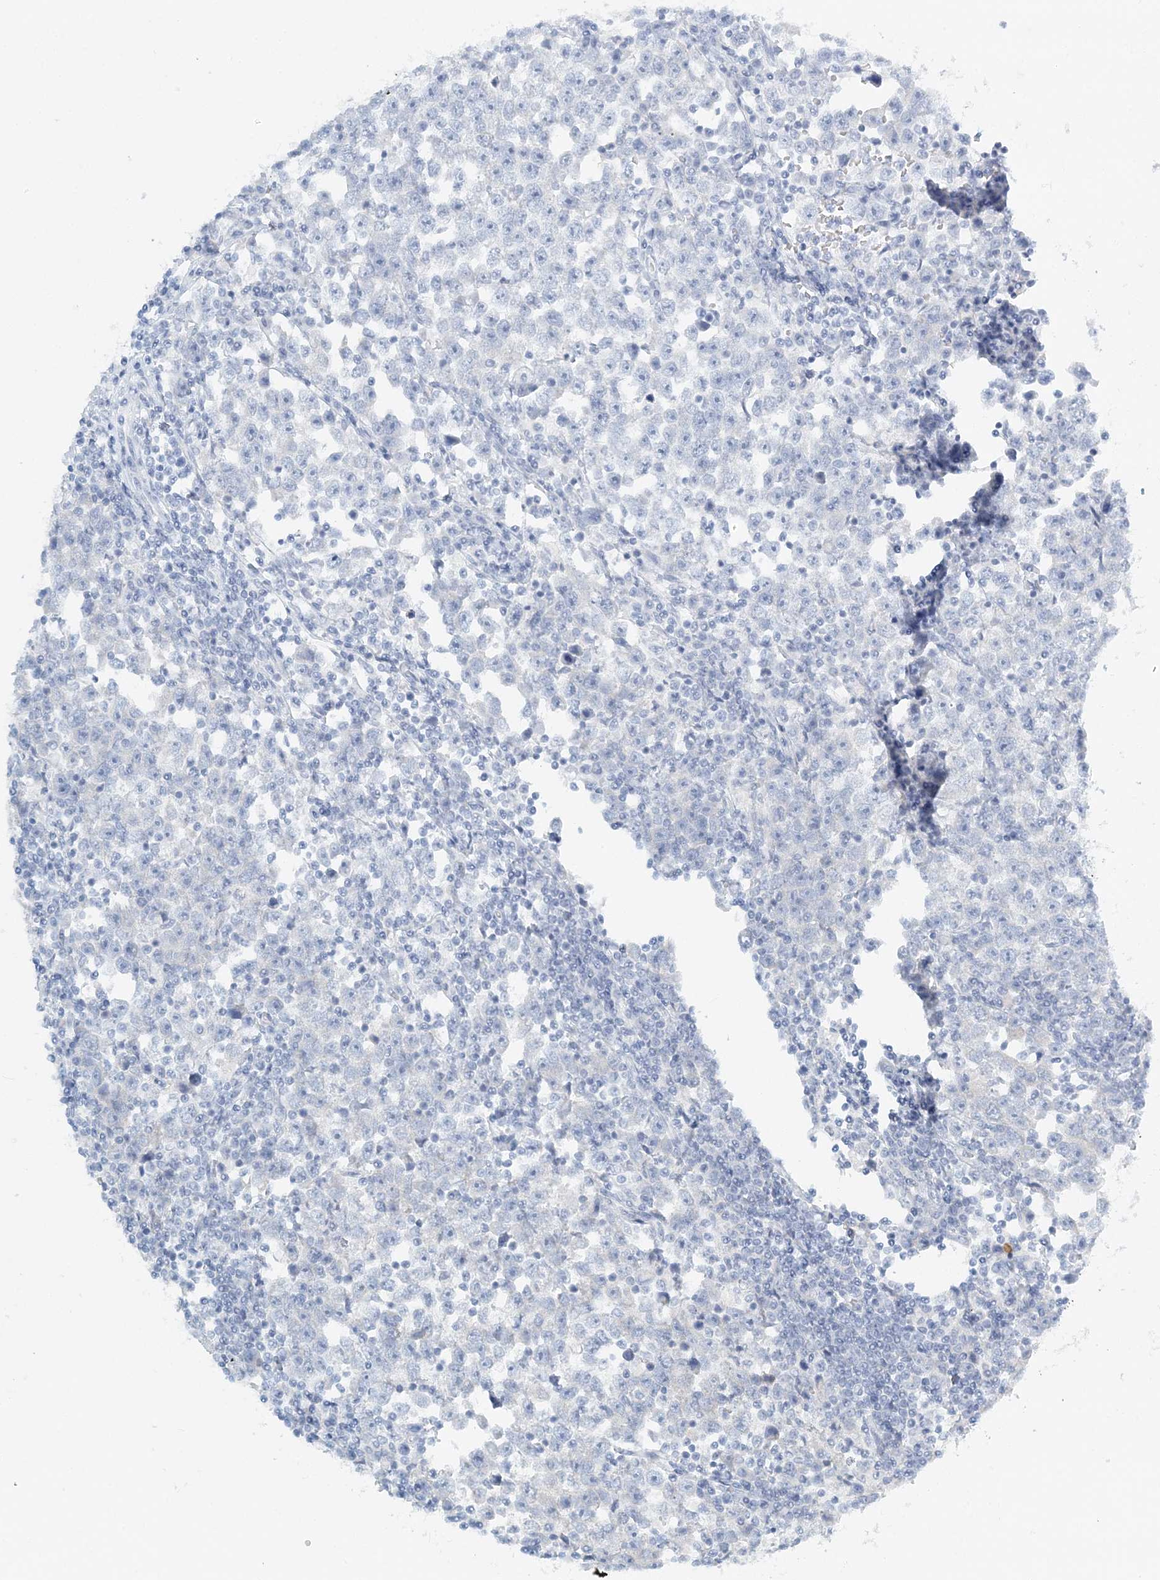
{"staining": {"intensity": "negative", "quantity": "none", "location": "none"}, "tissue": "testis cancer", "cell_type": "Tumor cells", "image_type": "cancer", "snomed": [{"axis": "morphology", "description": "Normal tissue, NOS"}, {"axis": "morphology", "description": "Seminoma, NOS"}, {"axis": "topography", "description": "Testis"}], "caption": "Histopathology image shows no significant protein positivity in tumor cells of testis seminoma.", "gene": "NAA11", "patient": {"sex": "male", "age": 43}}